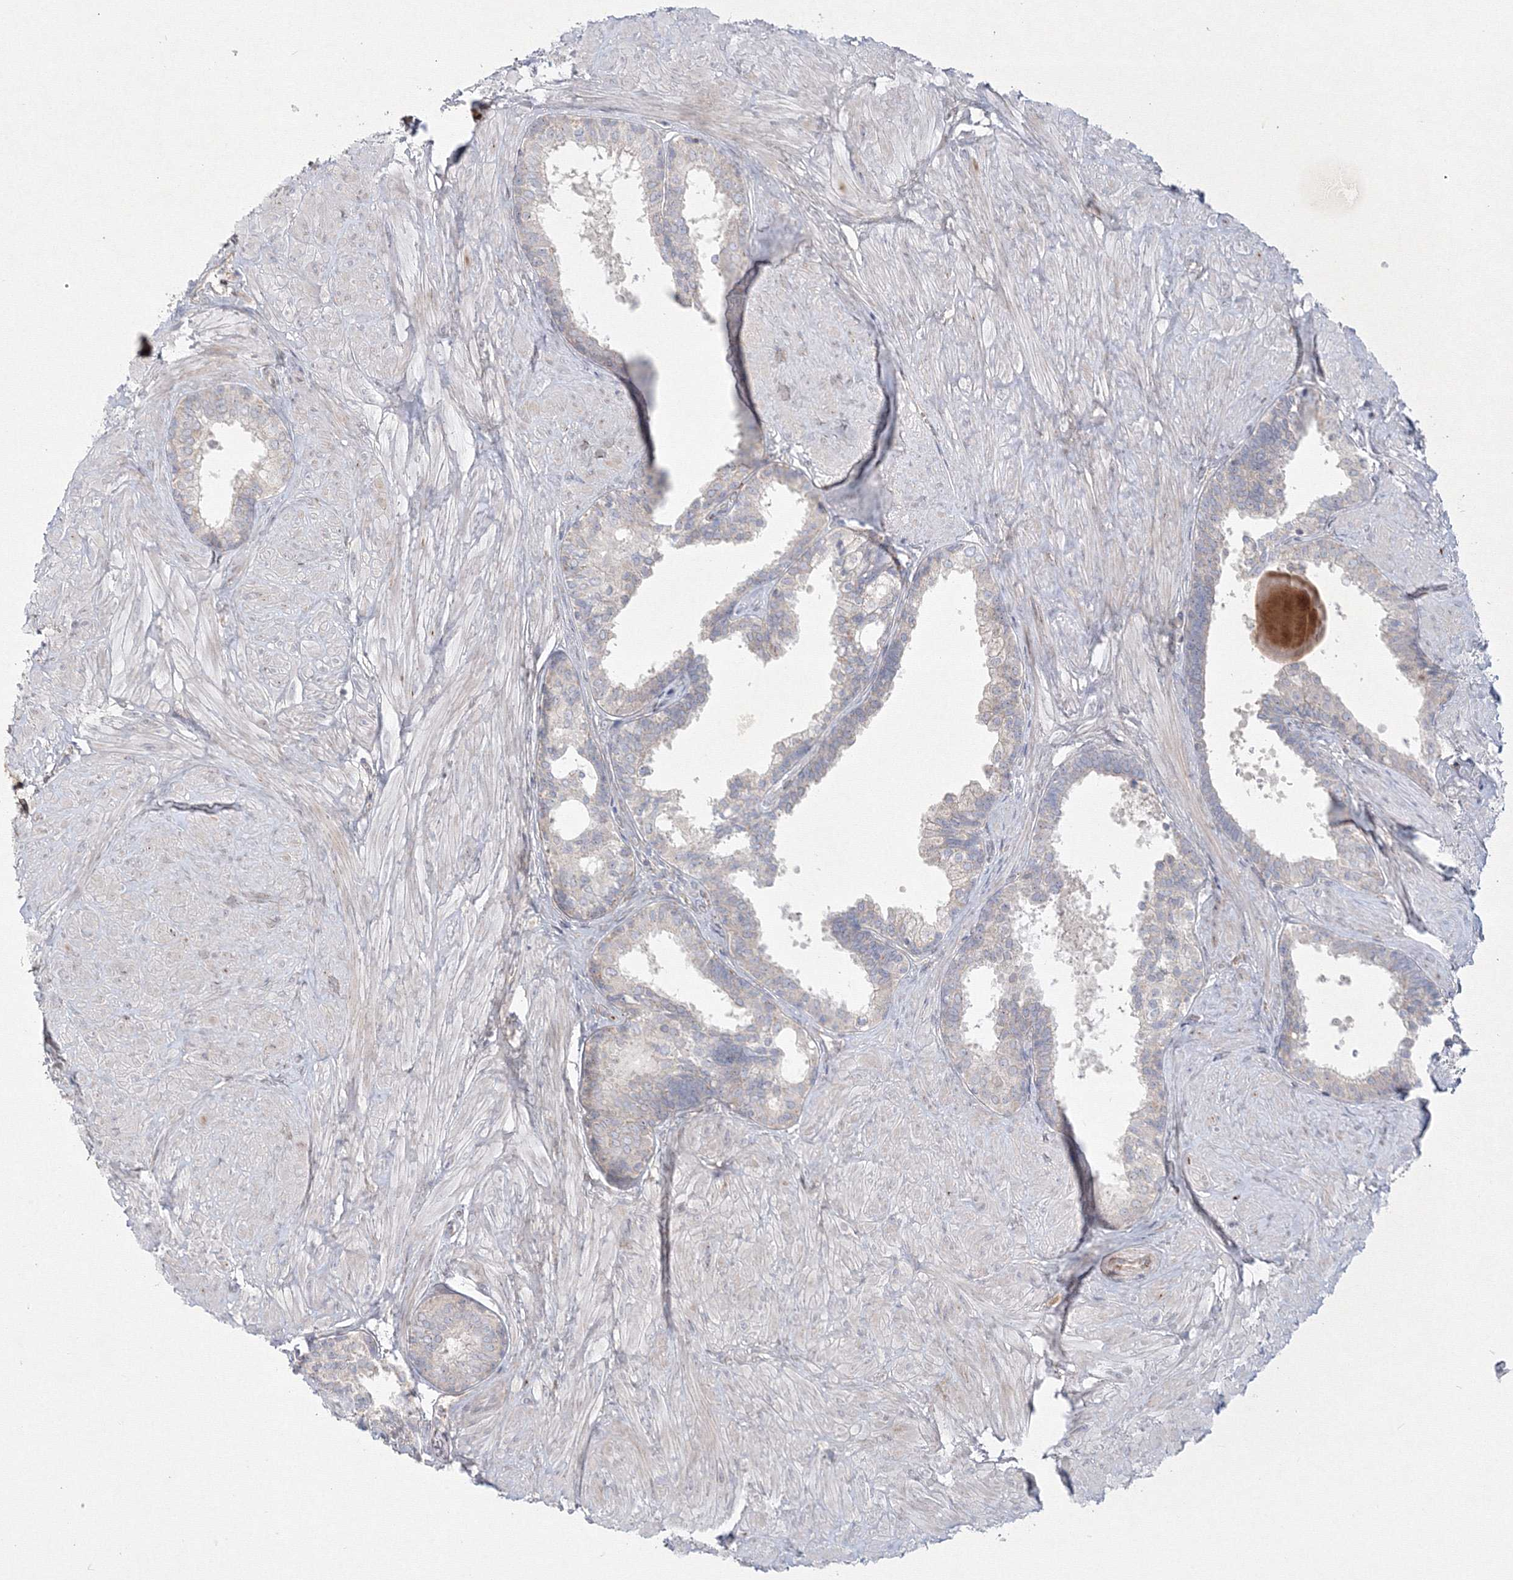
{"staining": {"intensity": "weak", "quantity": "<25%", "location": "cytoplasmic/membranous"}, "tissue": "prostate", "cell_type": "Glandular cells", "image_type": "normal", "snomed": [{"axis": "morphology", "description": "Normal tissue, NOS"}, {"axis": "topography", "description": "Prostate"}], "caption": "Immunohistochemistry (IHC) of unremarkable prostate shows no positivity in glandular cells. (Immunohistochemistry (IHC), brightfield microscopy, high magnification).", "gene": "WDR49", "patient": {"sex": "male", "age": 48}}